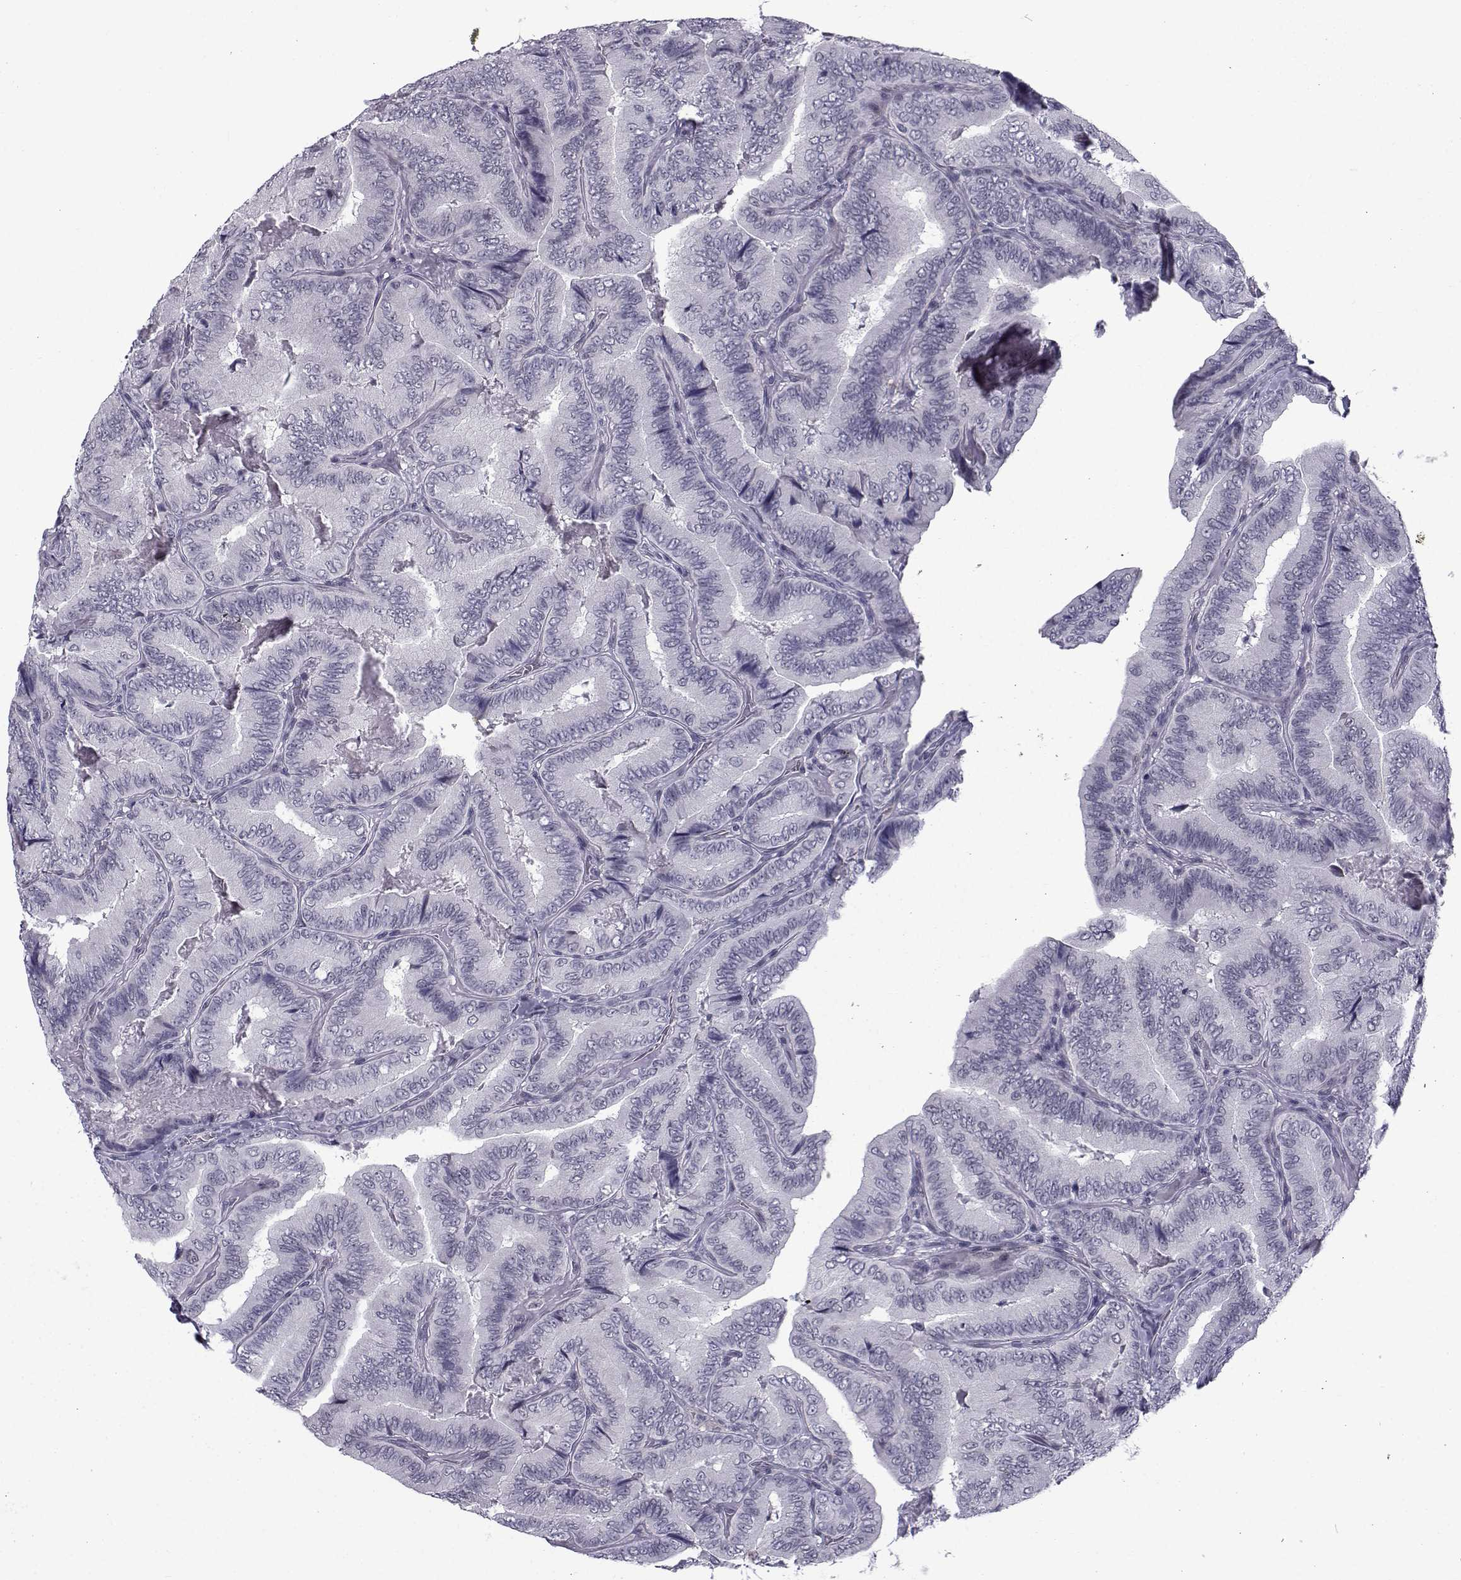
{"staining": {"intensity": "negative", "quantity": "none", "location": "none"}, "tissue": "thyroid cancer", "cell_type": "Tumor cells", "image_type": "cancer", "snomed": [{"axis": "morphology", "description": "Papillary adenocarcinoma, NOS"}, {"axis": "topography", "description": "Thyroid gland"}], "caption": "Human thyroid cancer (papillary adenocarcinoma) stained for a protein using immunohistochemistry exhibits no expression in tumor cells.", "gene": "RBM24", "patient": {"sex": "male", "age": 61}}